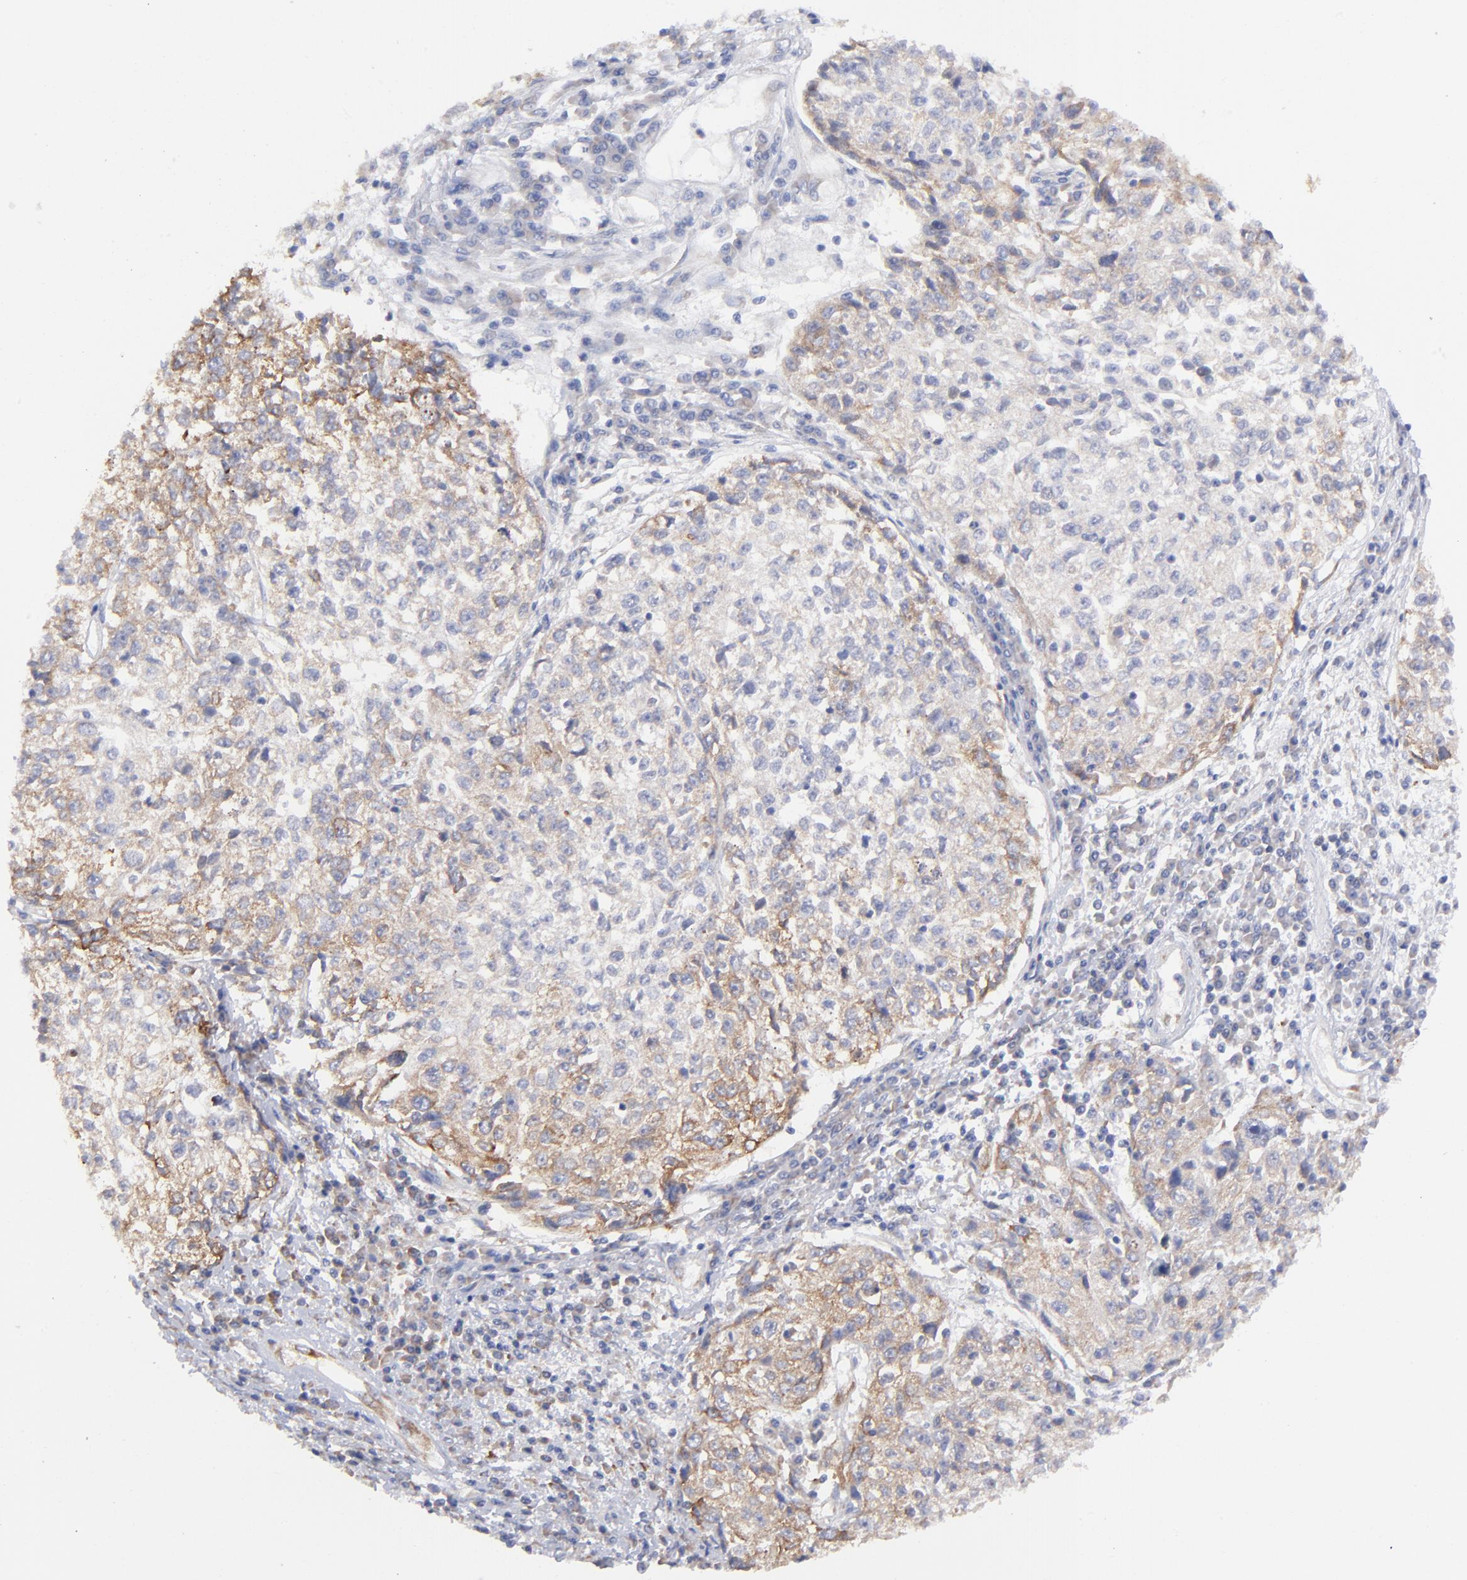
{"staining": {"intensity": "weak", "quantity": ">75%", "location": "cytoplasmic/membranous"}, "tissue": "cervical cancer", "cell_type": "Tumor cells", "image_type": "cancer", "snomed": [{"axis": "morphology", "description": "Squamous cell carcinoma, NOS"}, {"axis": "topography", "description": "Cervix"}], "caption": "The immunohistochemical stain shows weak cytoplasmic/membranous staining in tumor cells of cervical squamous cell carcinoma tissue.", "gene": "EIF2AK2", "patient": {"sex": "female", "age": 57}}